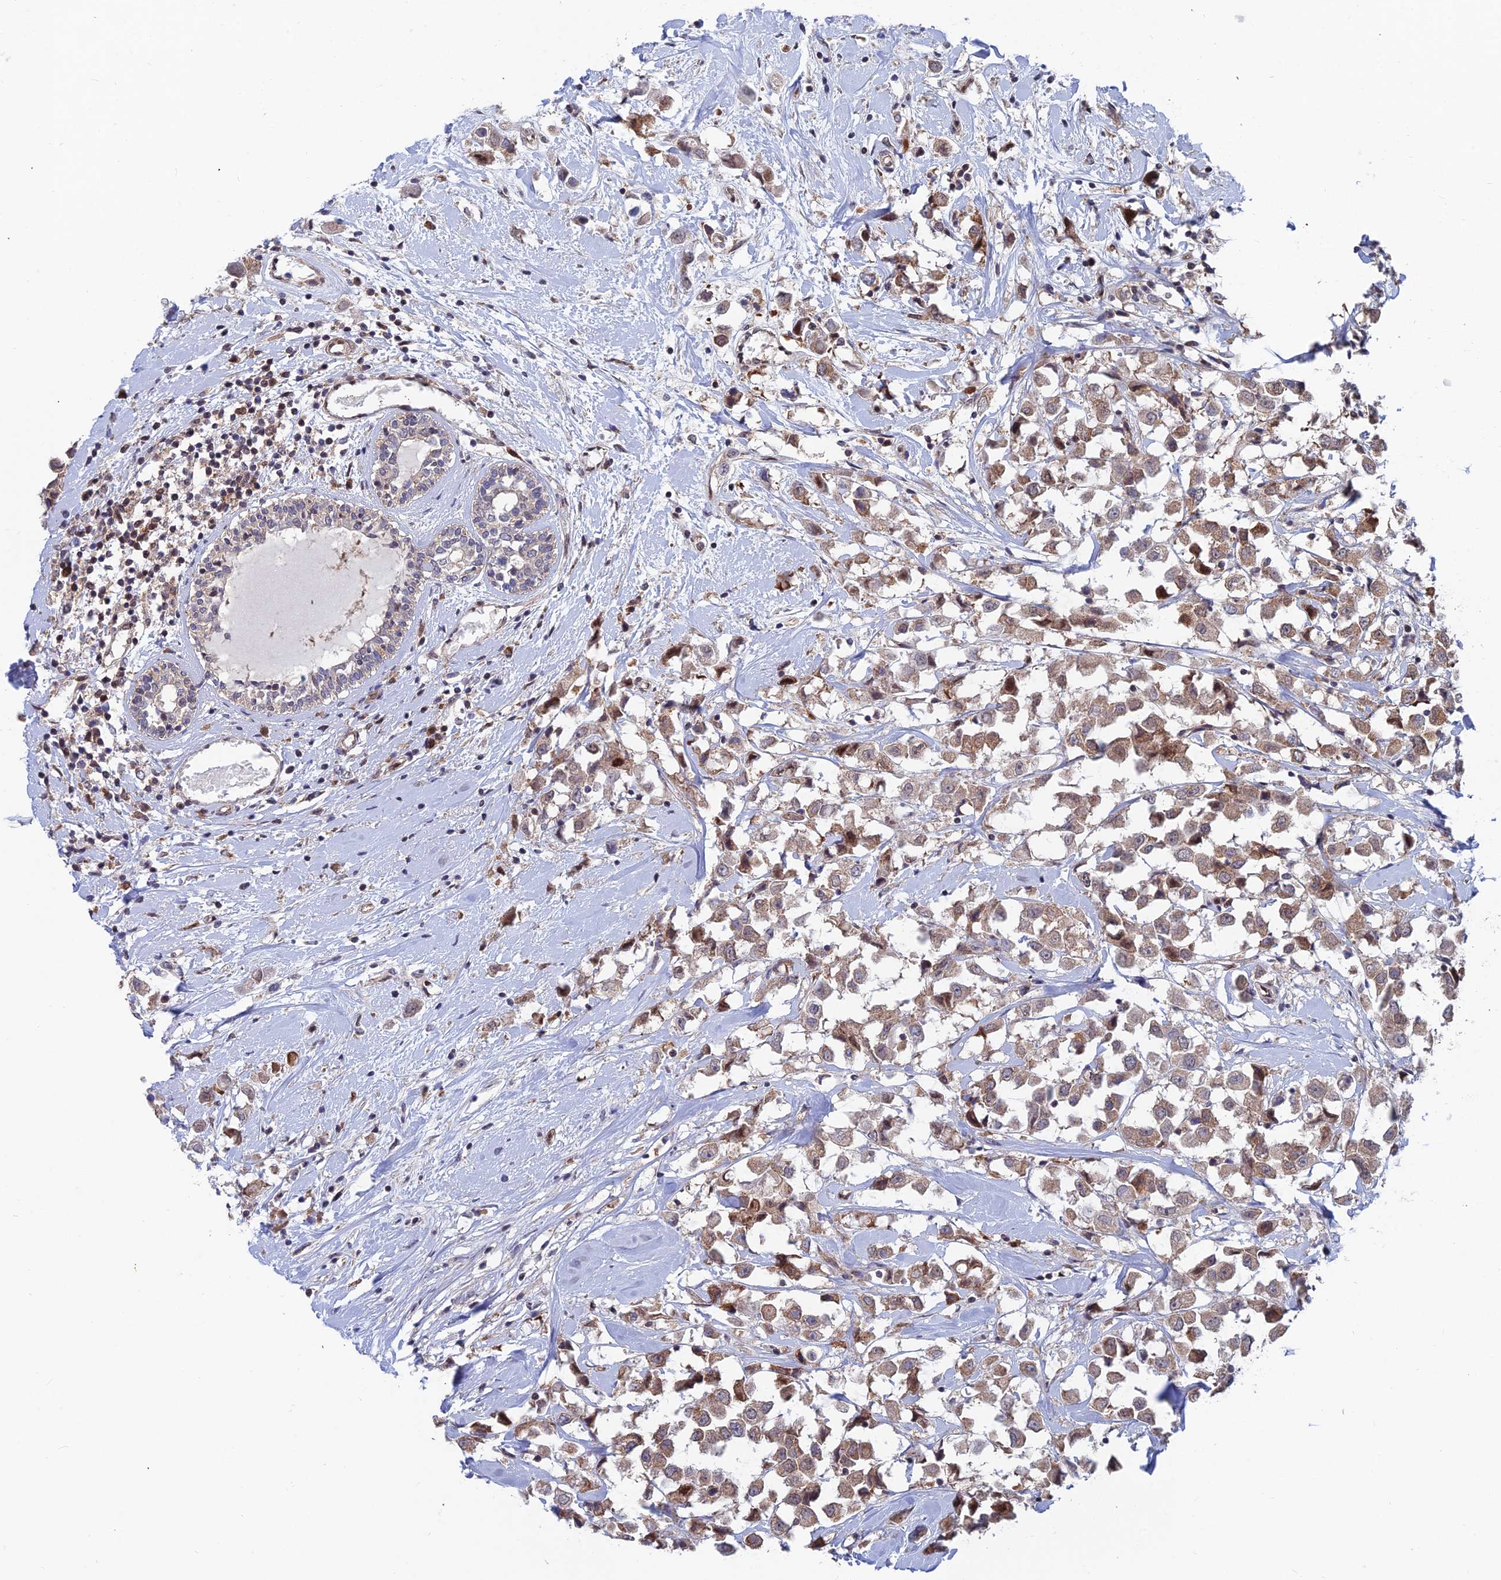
{"staining": {"intensity": "moderate", "quantity": ">75%", "location": "cytoplasmic/membranous,nuclear"}, "tissue": "breast cancer", "cell_type": "Tumor cells", "image_type": "cancer", "snomed": [{"axis": "morphology", "description": "Duct carcinoma"}, {"axis": "topography", "description": "Breast"}], "caption": "Immunohistochemistry (IHC) image of breast infiltrating ductal carcinoma stained for a protein (brown), which shows medium levels of moderate cytoplasmic/membranous and nuclear positivity in approximately >75% of tumor cells.", "gene": "IGBP1", "patient": {"sex": "female", "age": 61}}